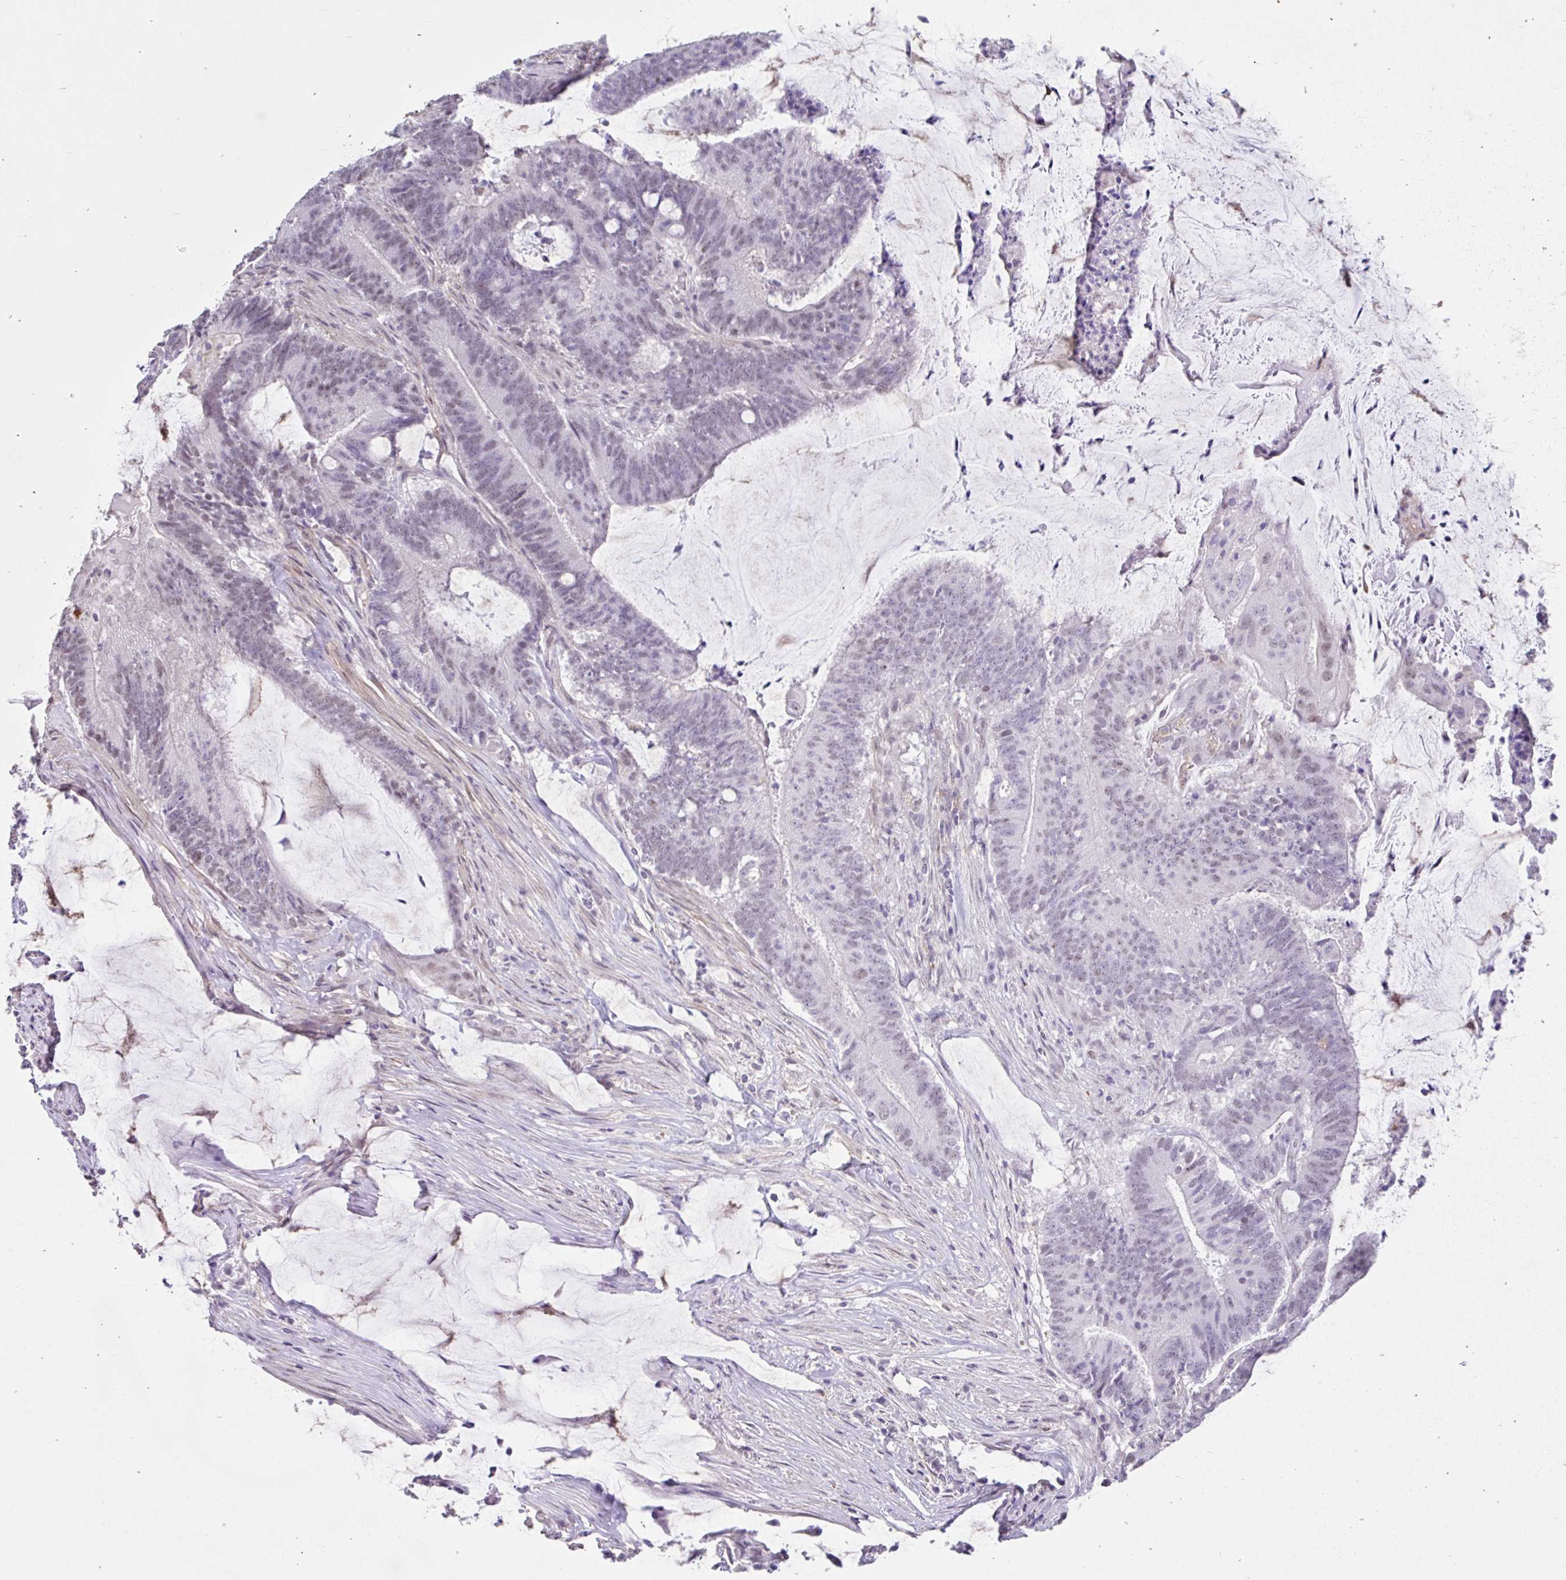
{"staining": {"intensity": "weak", "quantity": "<25%", "location": "nuclear"}, "tissue": "colorectal cancer", "cell_type": "Tumor cells", "image_type": "cancer", "snomed": [{"axis": "morphology", "description": "Adenocarcinoma, NOS"}, {"axis": "topography", "description": "Colon"}], "caption": "Tumor cells show no significant protein positivity in colorectal adenocarcinoma. Nuclei are stained in blue.", "gene": "DCAF17", "patient": {"sex": "female", "age": 43}}